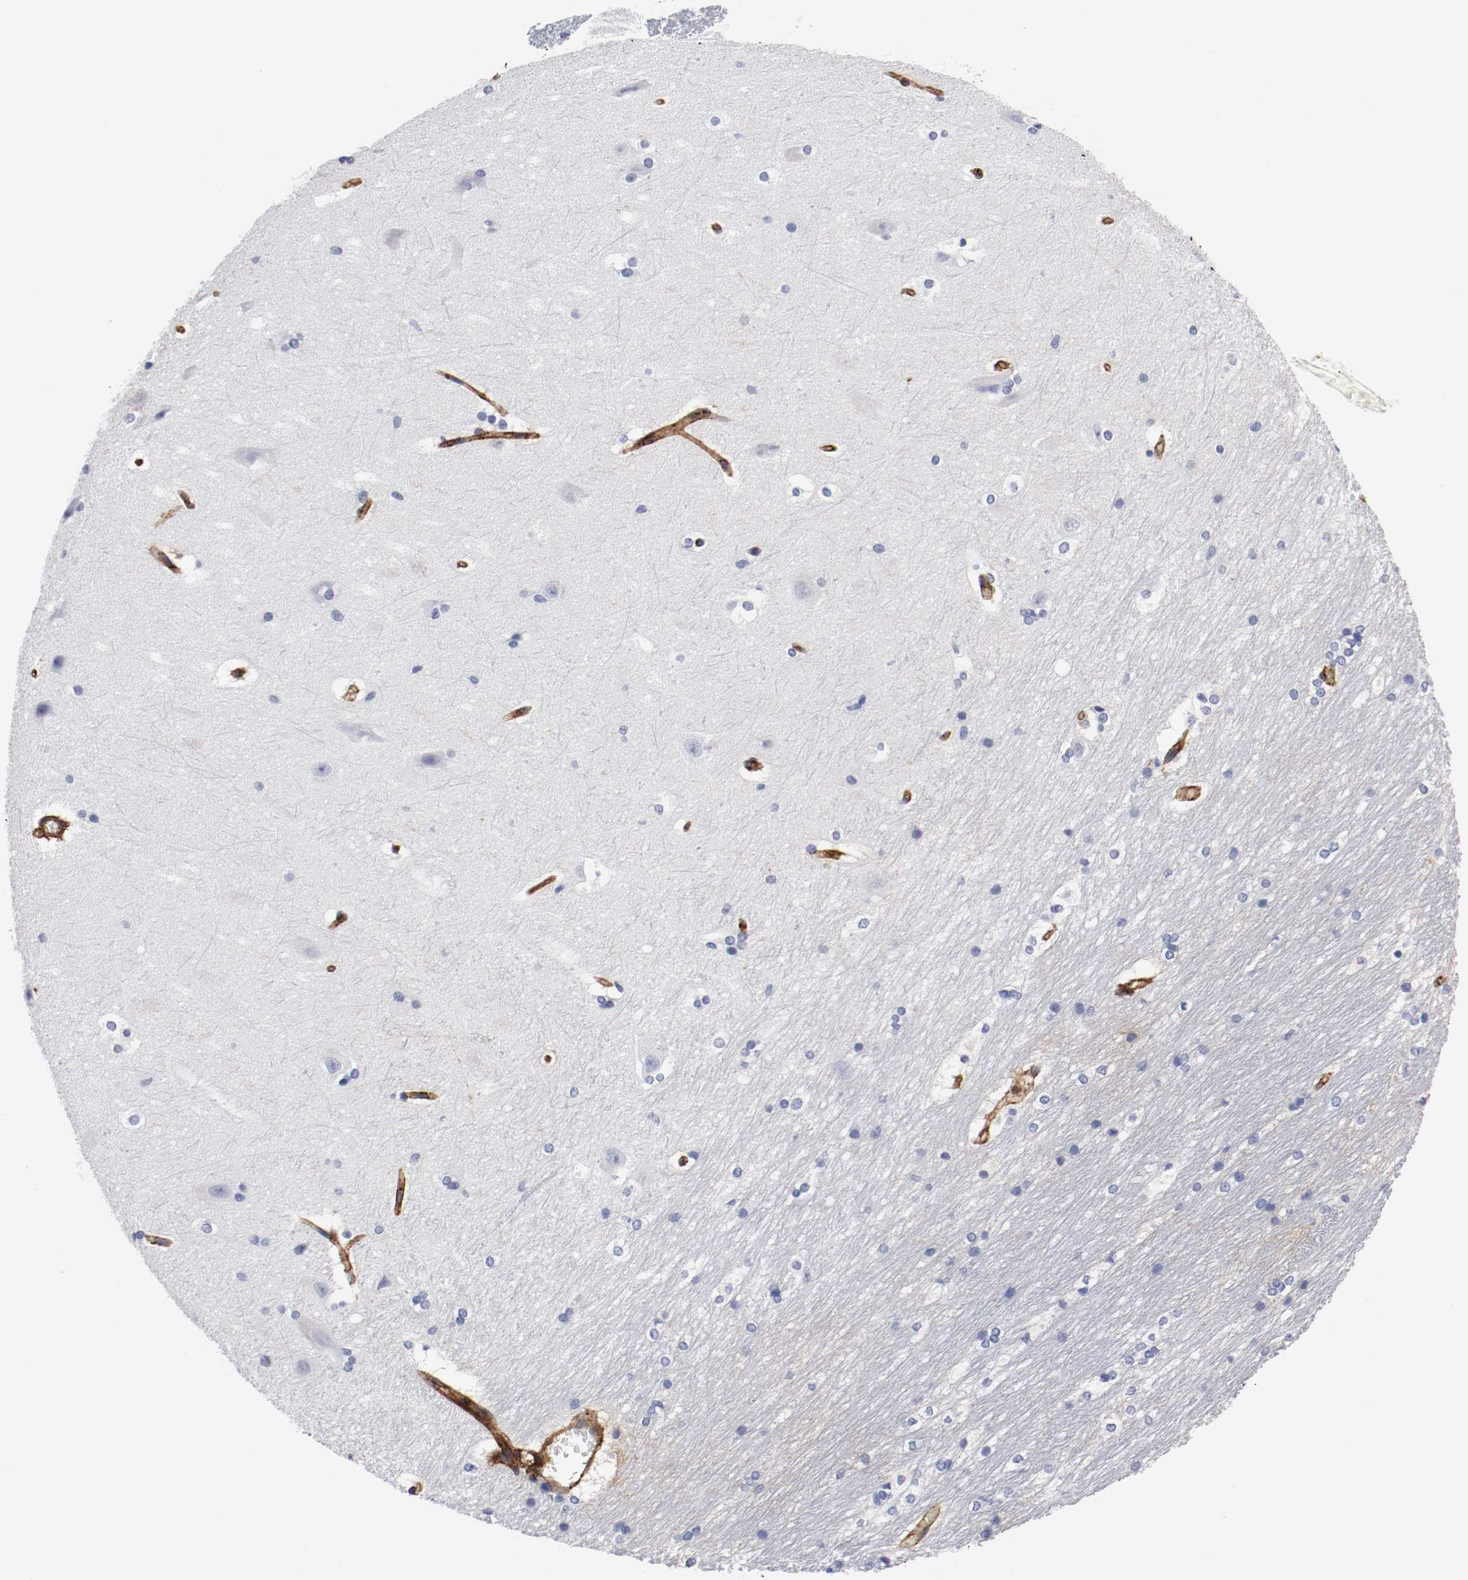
{"staining": {"intensity": "negative", "quantity": "none", "location": "none"}, "tissue": "hippocampus", "cell_type": "Glial cells", "image_type": "normal", "snomed": [{"axis": "morphology", "description": "Normal tissue, NOS"}, {"axis": "topography", "description": "Hippocampus"}], "caption": "This is an immunohistochemistry (IHC) image of benign hippocampus. There is no expression in glial cells.", "gene": "IFITM1", "patient": {"sex": "female", "age": 19}}